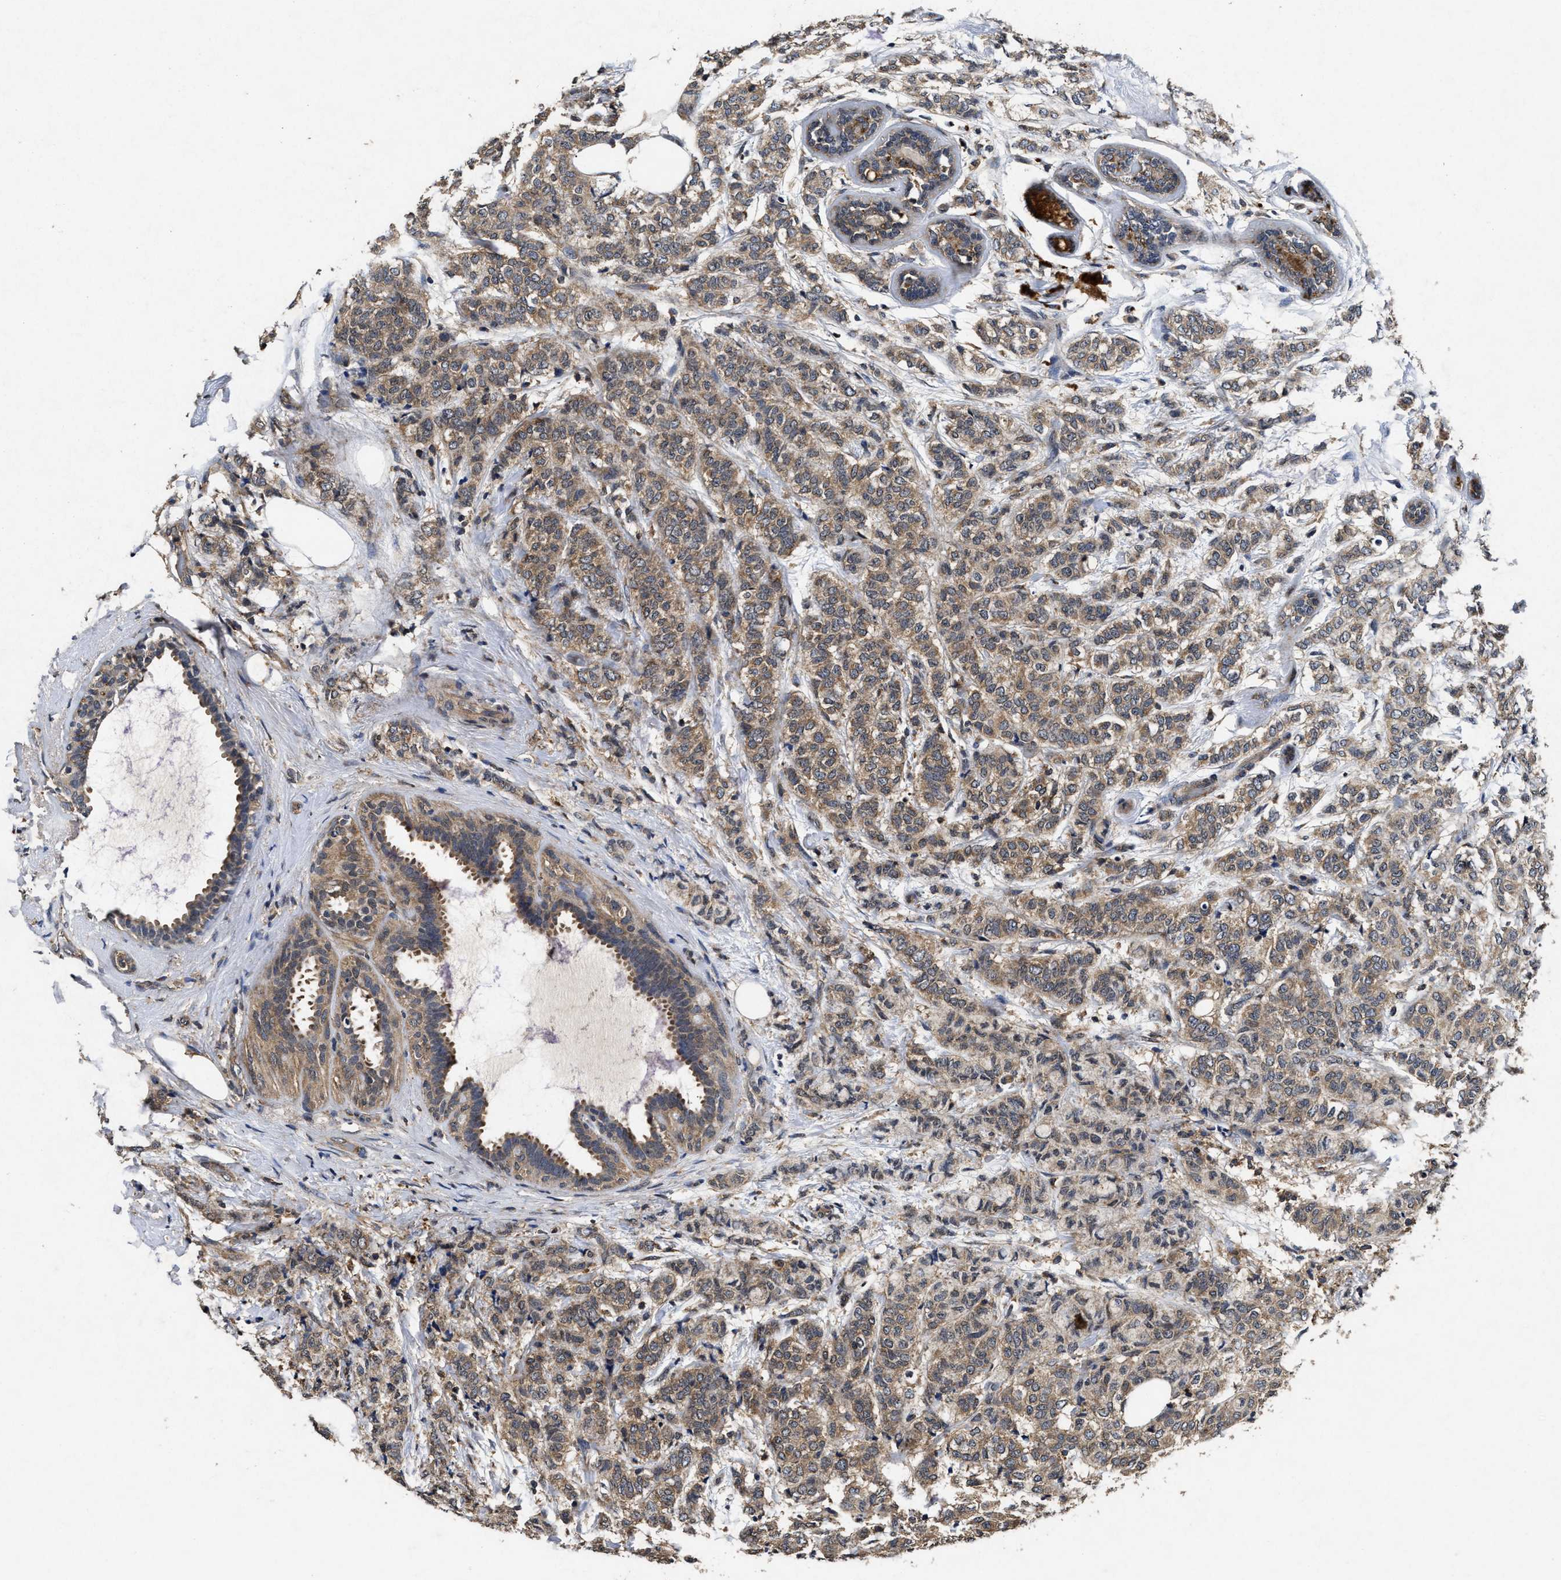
{"staining": {"intensity": "moderate", "quantity": ">75%", "location": "cytoplasmic/membranous"}, "tissue": "breast cancer", "cell_type": "Tumor cells", "image_type": "cancer", "snomed": [{"axis": "morphology", "description": "Lobular carcinoma"}, {"axis": "topography", "description": "Breast"}], "caption": "About >75% of tumor cells in lobular carcinoma (breast) exhibit moderate cytoplasmic/membranous protein expression as visualized by brown immunohistochemical staining.", "gene": "PDAP1", "patient": {"sex": "female", "age": 60}}